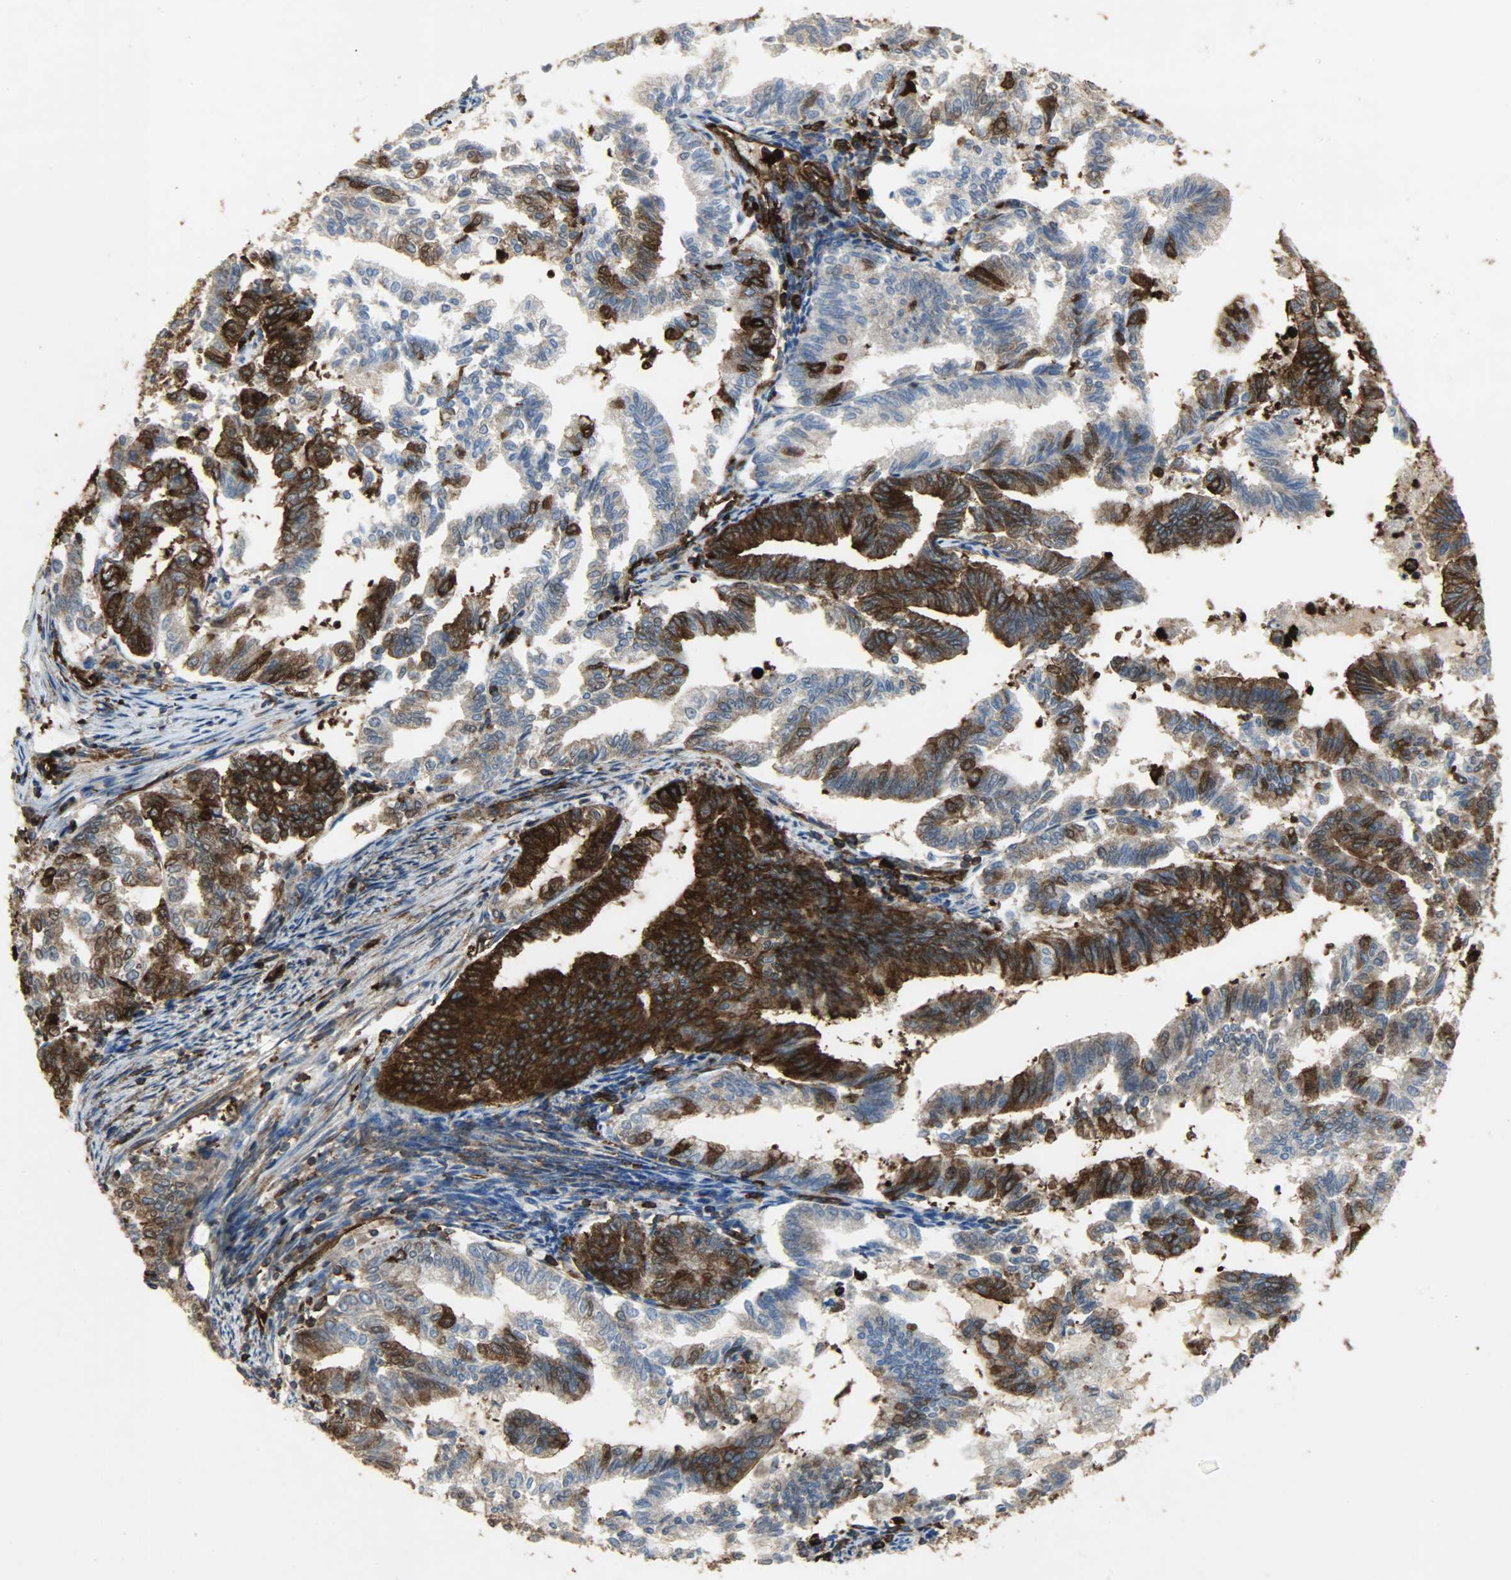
{"staining": {"intensity": "strong", "quantity": ">75%", "location": "cytoplasmic/membranous"}, "tissue": "endometrial cancer", "cell_type": "Tumor cells", "image_type": "cancer", "snomed": [{"axis": "morphology", "description": "Adenocarcinoma, NOS"}, {"axis": "topography", "description": "Endometrium"}], "caption": "Immunohistochemical staining of human endometrial cancer (adenocarcinoma) shows strong cytoplasmic/membranous protein positivity in approximately >75% of tumor cells.", "gene": "VASP", "patient": {"sex": "female", "age": 79}}